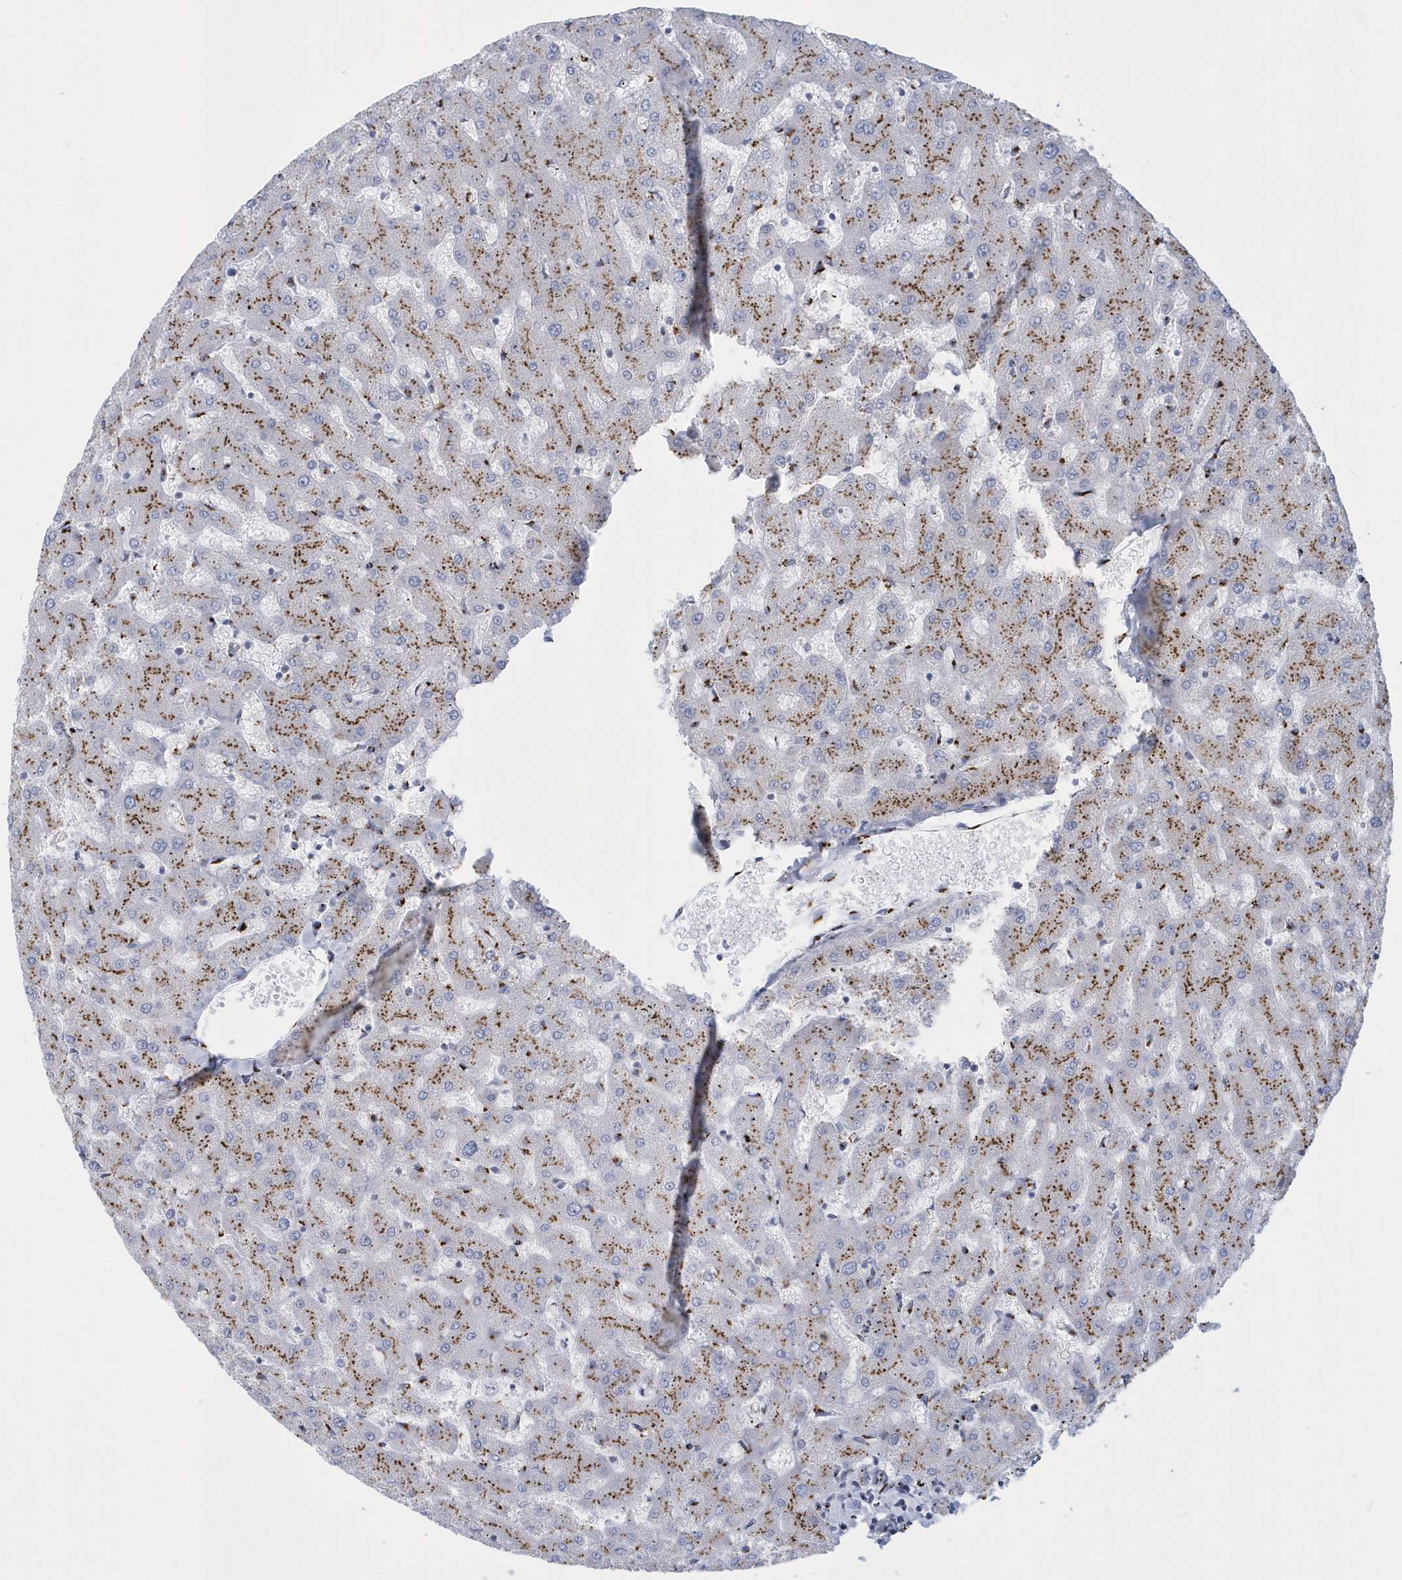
{"staining": {"intensity": "negative", "quantity": "none", "location": "none"}, "tissue": "liver", "cell_type": "Cholangiocytes", "image_type": "normal", "snomed": [{"axis": "morphology", "description": "Normal tissue, NOS"}, {"axis": "topography", "description": "Liver"}], "caption": "IHC micrograph of normal liver: liver stained with DAB shows no significant protein staining in cholangiocytes. (DAB immunohistochemistry (IHC) with hematoxylin counter stain).", "gene": "SLX9", "patient": {"sex": "female", "age": 63}}